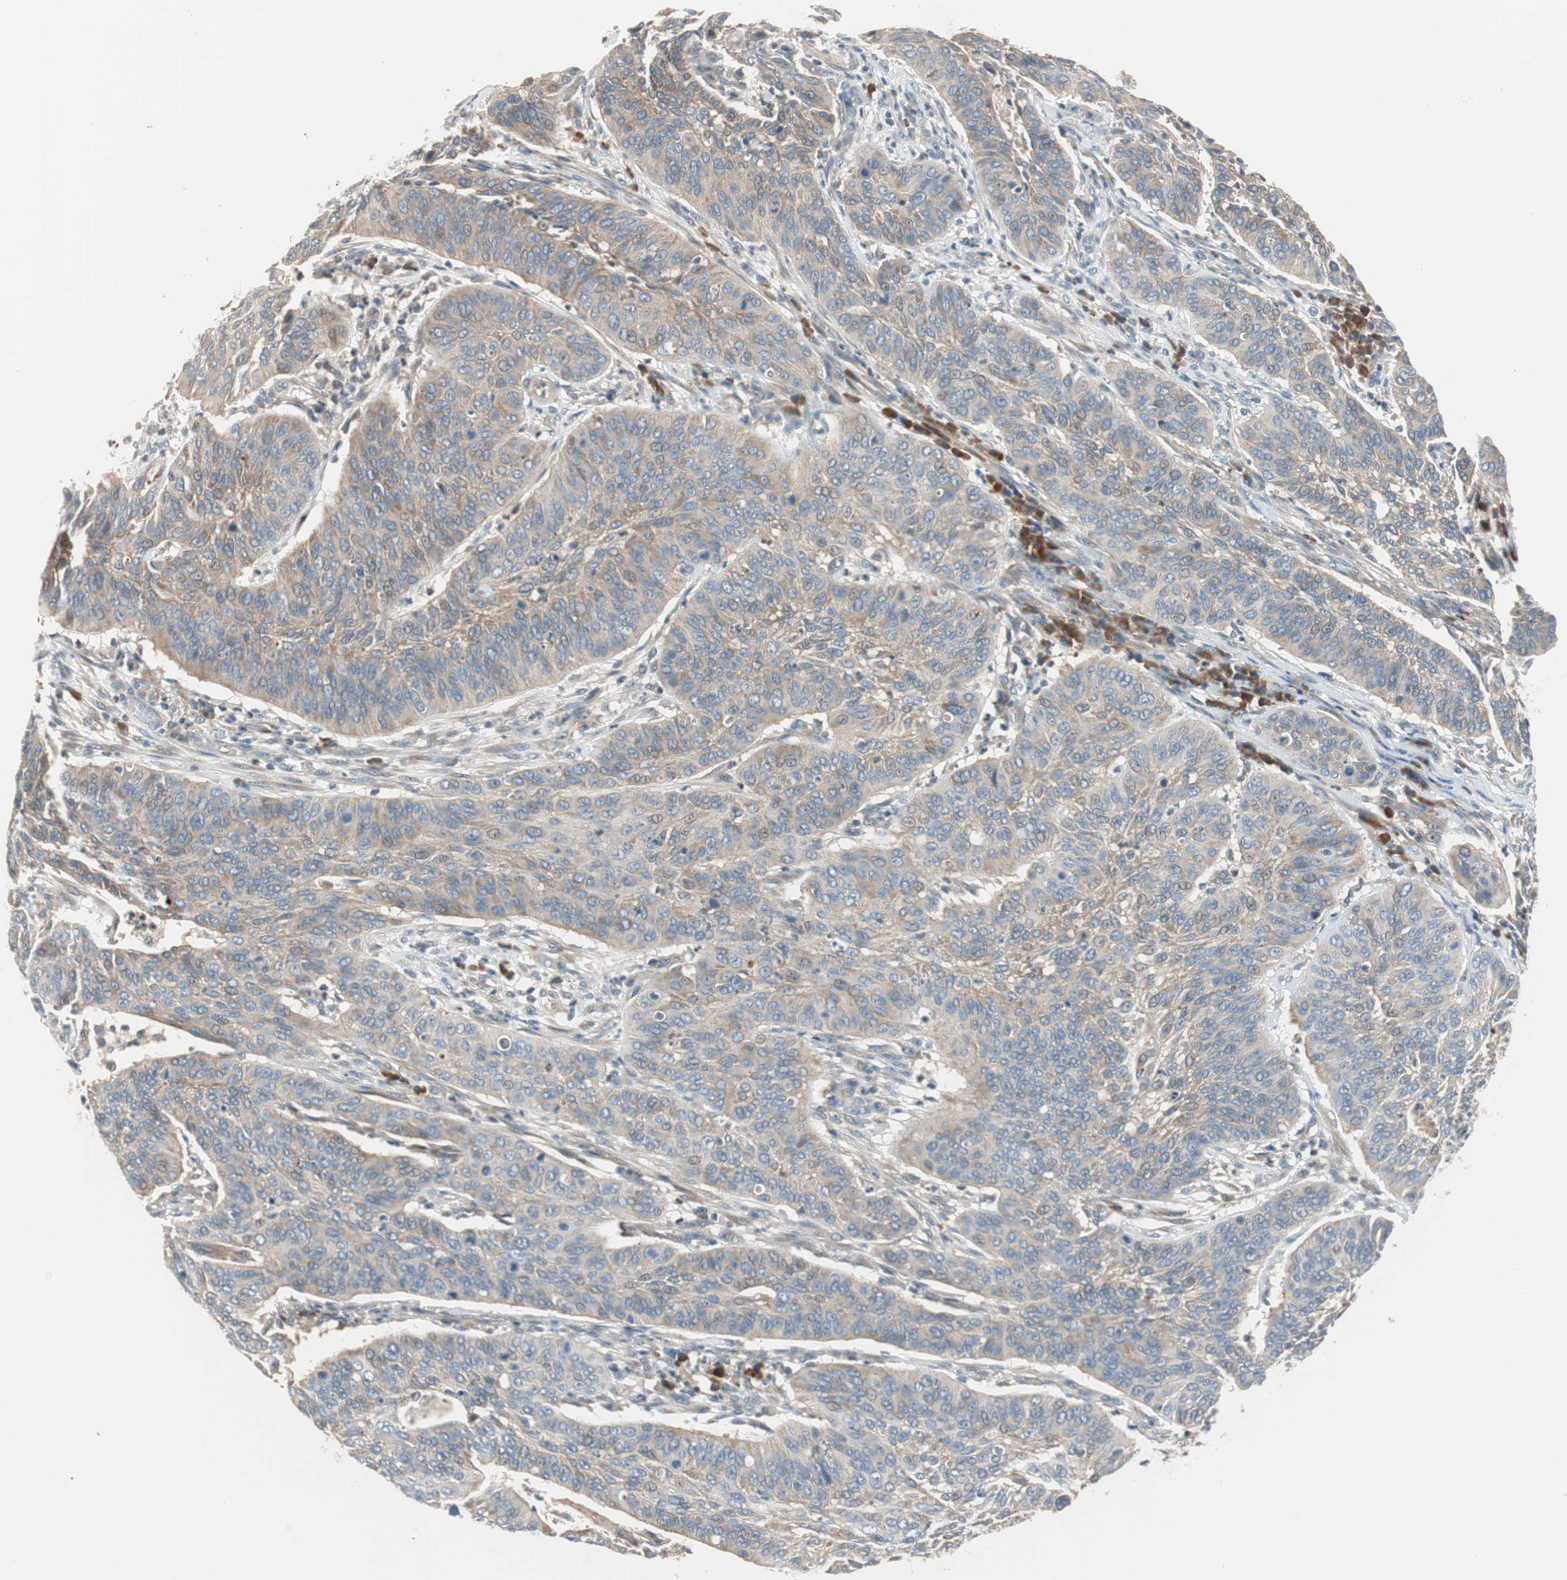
{"staining": {"intensity": "weak", "quantity": ">75%", "location": "cytoplasmic/membranous"}, "tissue": "cervical cancer", "cell_type": "Tumor cells", "image_type": "cancer", "snomed": [{"axis": "morphology", "description": "Squamous cell carcinoma, NOS"}, {"axis": "topography", "description": "Cervix"}], "caption": "Human cervical cancer stained for a protein (brown) demonstrates weak cytoplasmic/membranous positive positivity in approximately >75% of tumor cells.", "gene": "PCK1", "patient": {"sex": "female", "age": 39}}